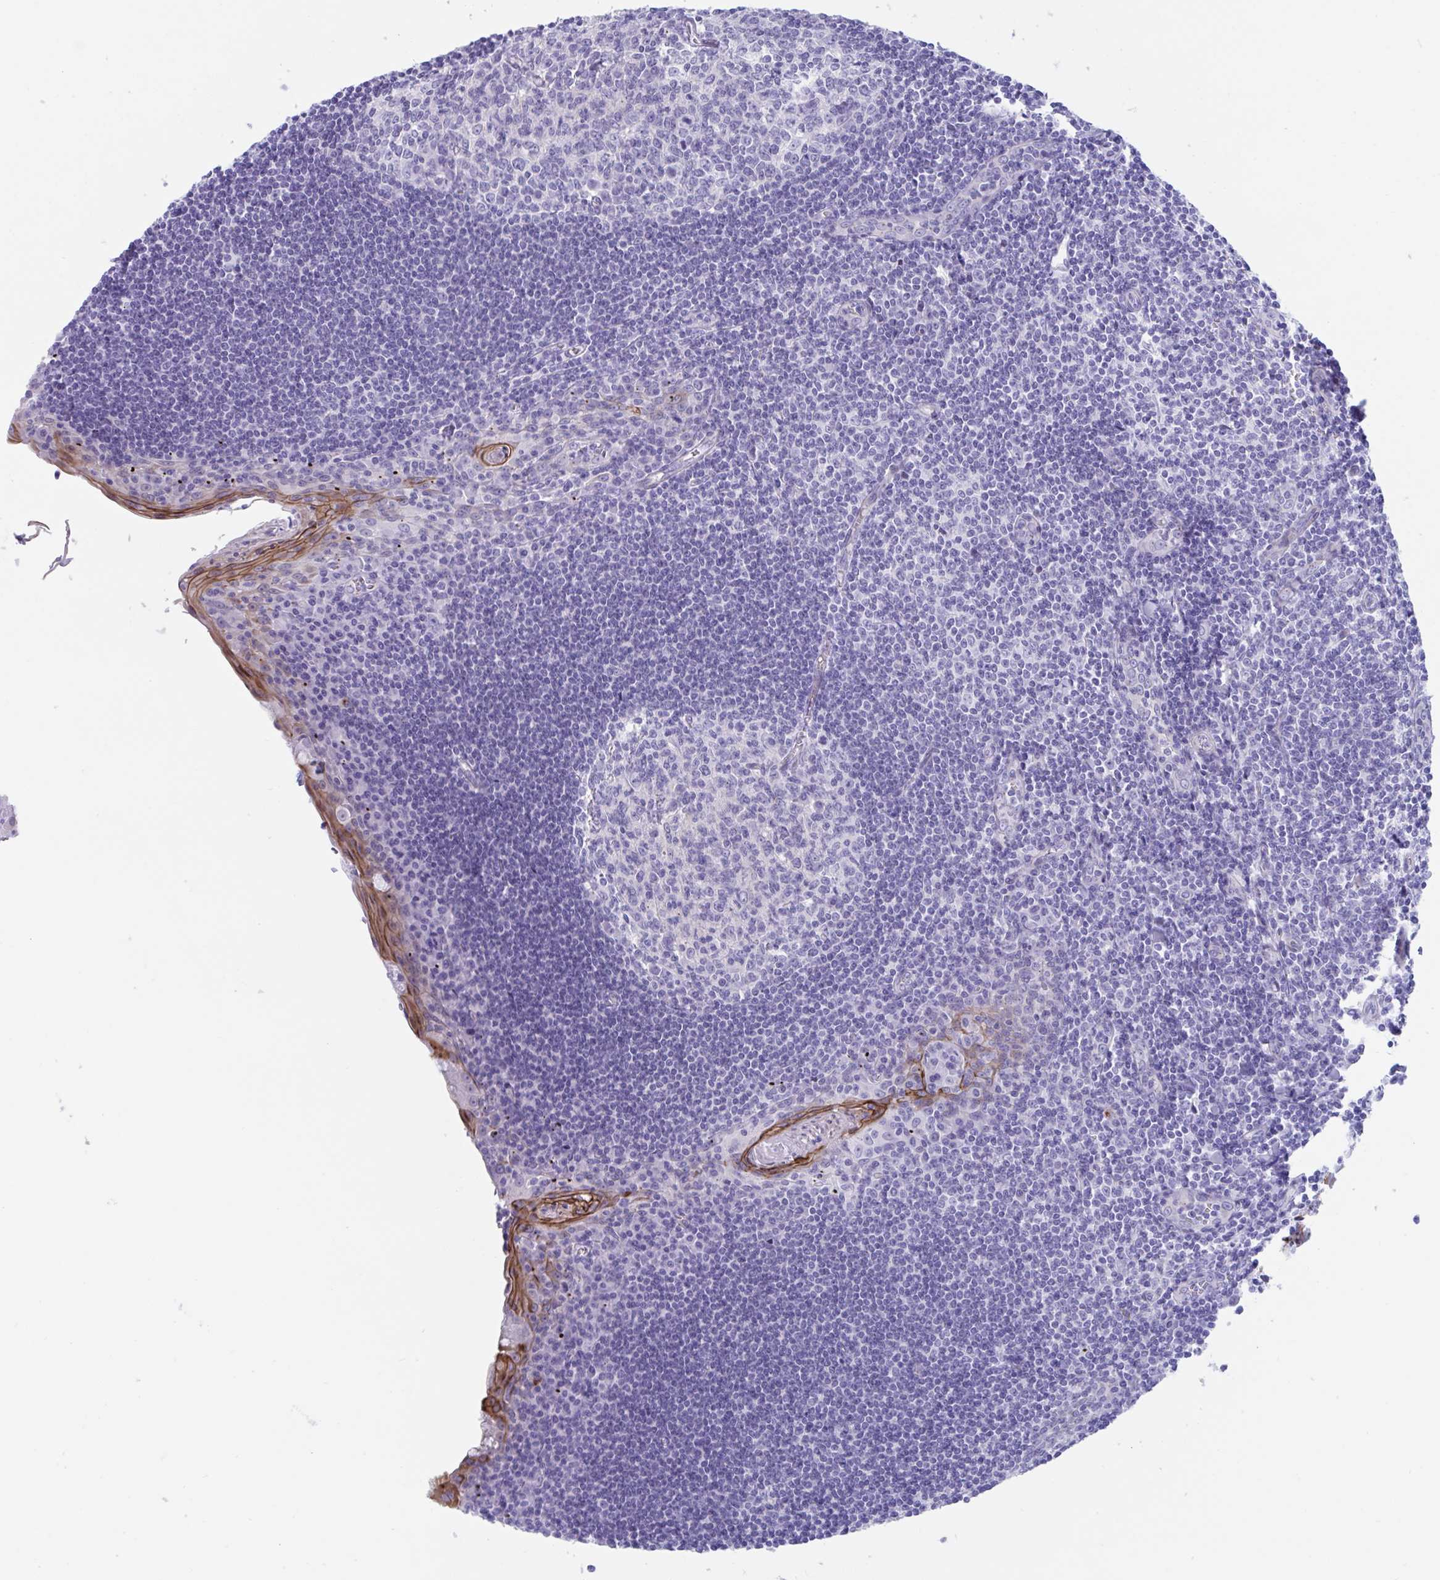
{"staining": {"intensity": "negative", "quantity": "none", "location": "none"}, "tissue": "tonsil", "cell_type": "Germinal center cells", "image_type": "normal", "snomed": [{"axis": "morphology", "description": "Normal tissue, NOS"}, {"axis": "topography", "description": "Tonsil"}], "caption": "An immunohistochemistry micrograph of normal tonsil is shown. There is no staining in germinal center cells of tonsil.", "gene": "TTC30A", "patient": {"sex": "male", "age": 27}}